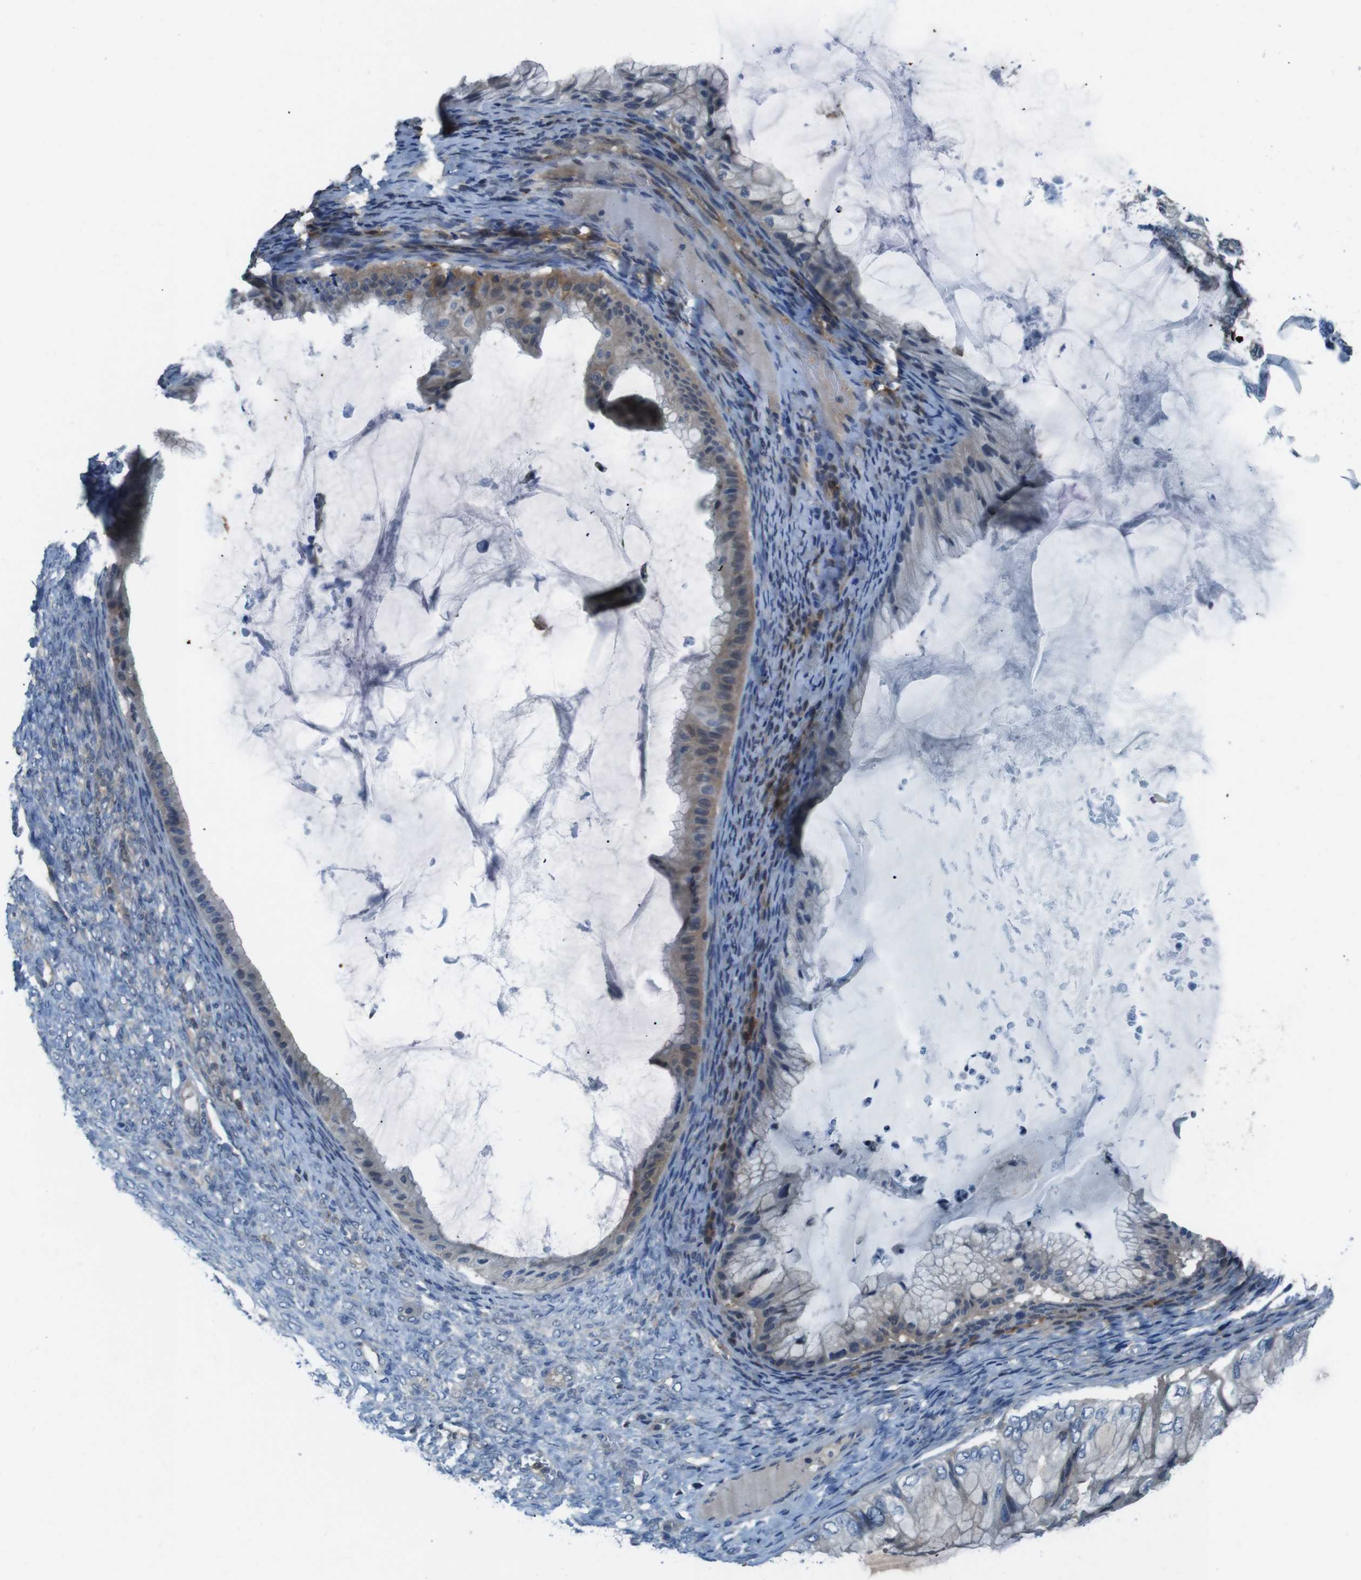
{"staining": {"intensity": "moderate", "quantity": "25%-75%", "location": "cytoplasmic/membranous"}, "tissue": "ovarian cancer", "cell_type": "Tumor cells", "image_type": "cancer", "snomed": [{"axis": "morphology", "description": "Cystadenocarcinoma, mucinous, NOS"}, {"axis": "topography", "description": "Ovary"}], "caption": "A brown stain shows moderate cytoplasmic/membranous positivity of a protein in ovarian cancer (mucinous cystadenocarcinoma) tumor cells.", "gene": "NANOS2", "patient": {"sex": "female", "age": 61}}